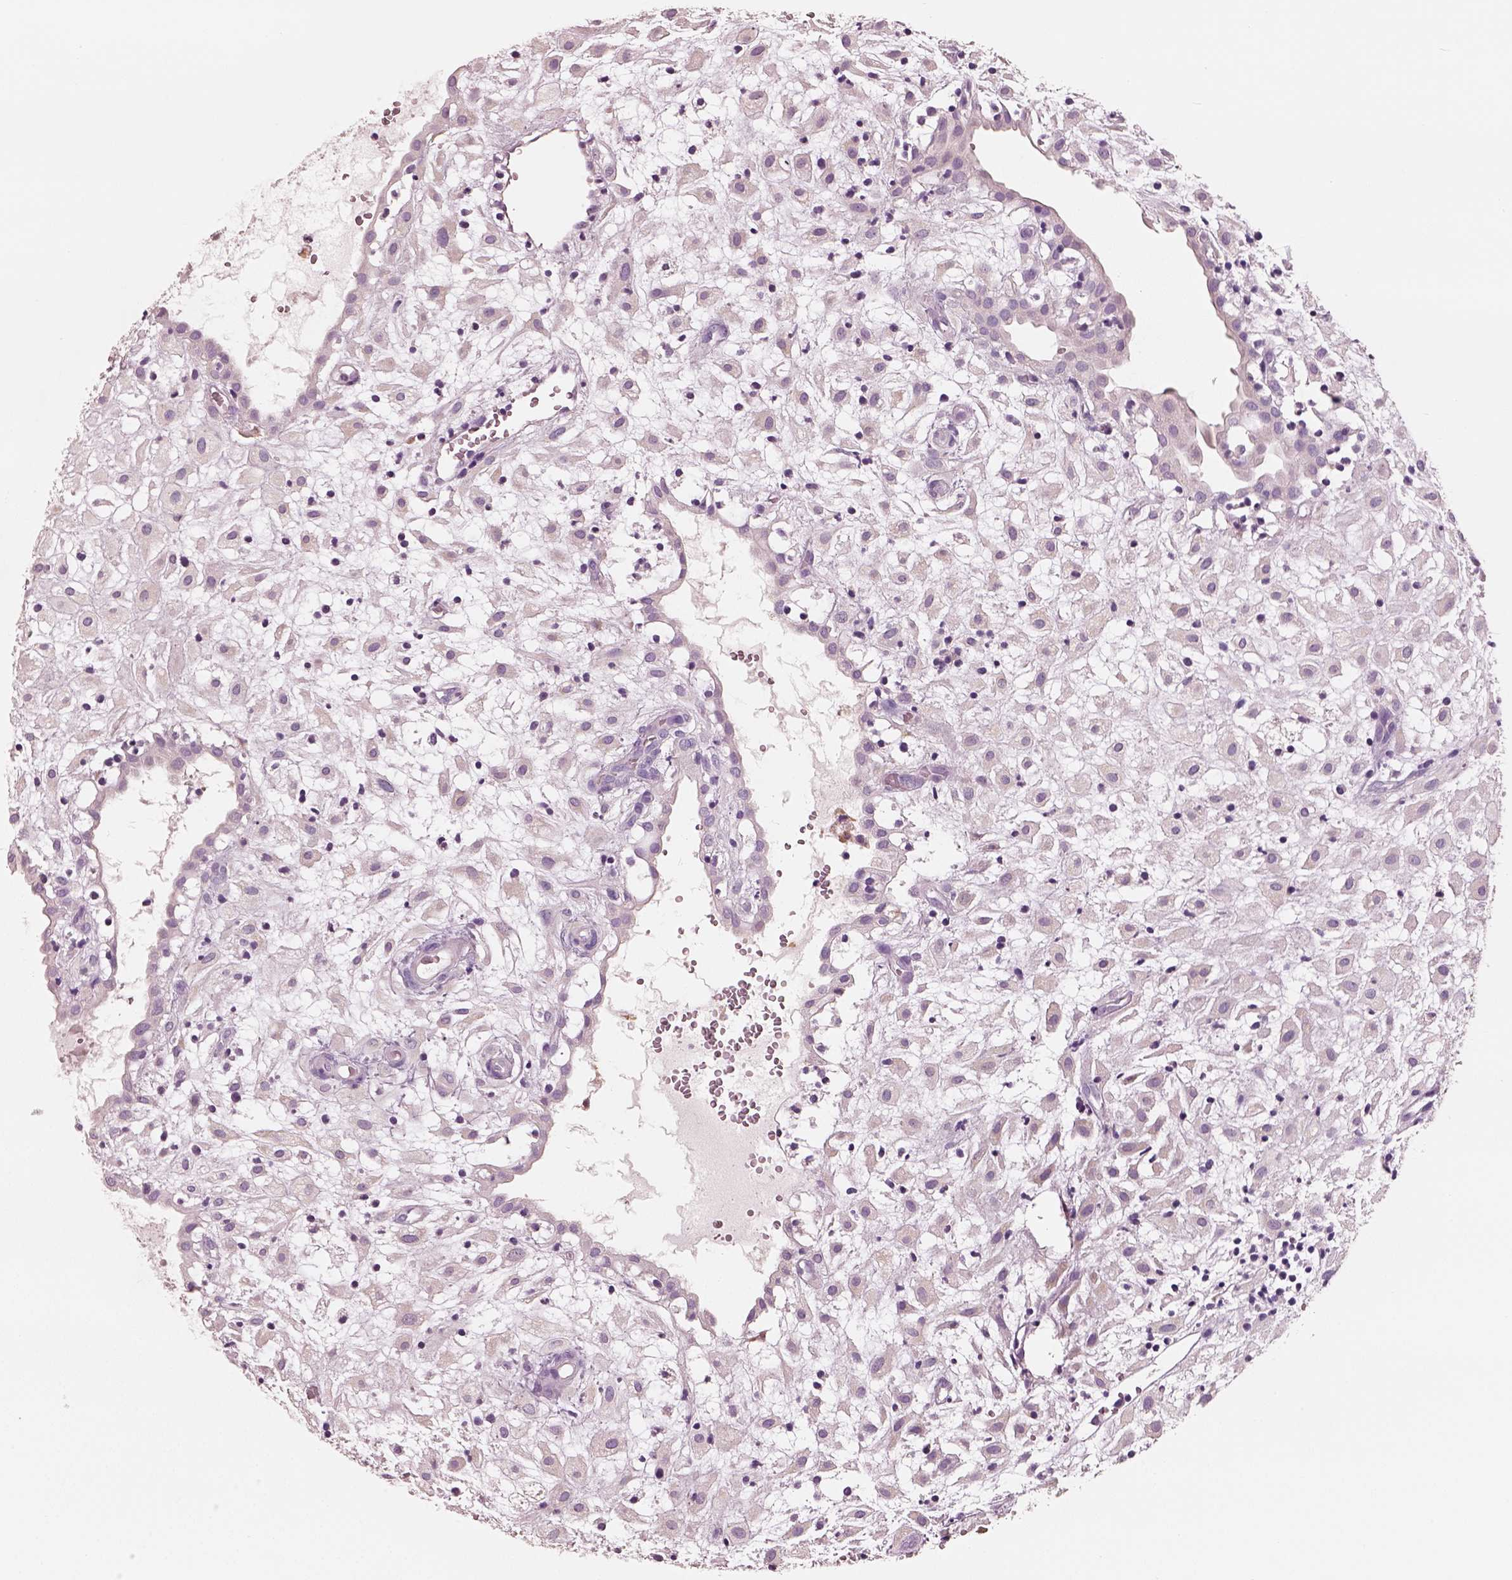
{"staining": {"intensity": "negative", "quantity": "none", "location": "none"}, "tissue": "placenta", "cell_type": "Decidual cells", "image_type": "normal", "snomed": [{"axis": "morphology", "description": "Normal tissue, NOS"}, {"axis": "topography", "description": "Placenta"}], "caption": "Histopathology image shows no significant protein positivity in decidual cells of unremarkable placenta.", "gene": "PNOC", "patient": {"sex": "female", "age": 24}}